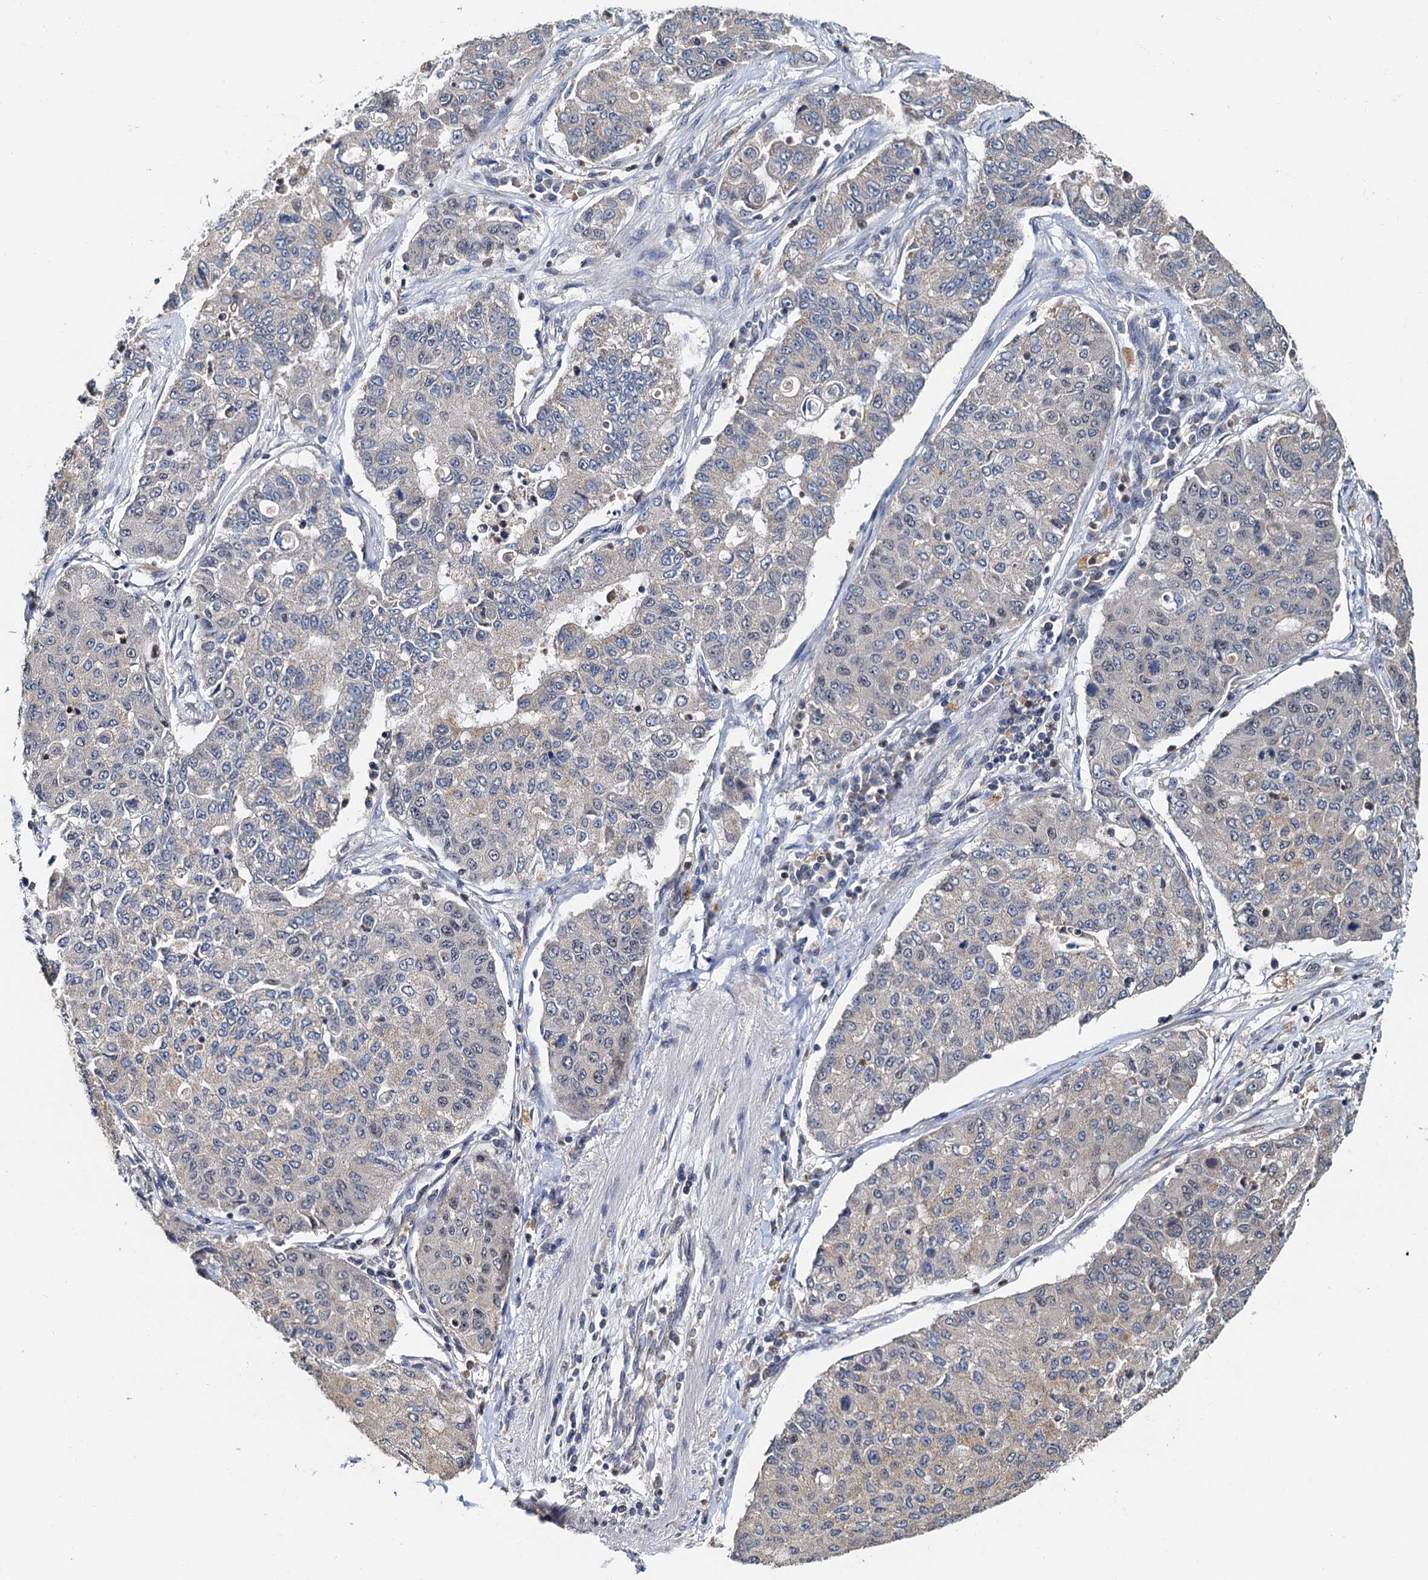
{"staining": {"intensity": "negative", "quantity": "none", "location": "none"}, "tissue": "lung cancer", "cell_type": "Tumor cells", "image_type": "cancer", "snomed": [{"axis": "morphology", "description": "Squamous cell carcinoma, NOS"}, {"axis": "topography", "description": "Lung"}], "caption": "IHC micrograph of neoplastic tissue: squamous cell carcinoma (lung) stained with DAB (3,3'-diaminobenzidine) exhibits no significant protein staining in tumor cells.", "gene": "MCMBP", "patient": {"sex": "male", "age": 74}}